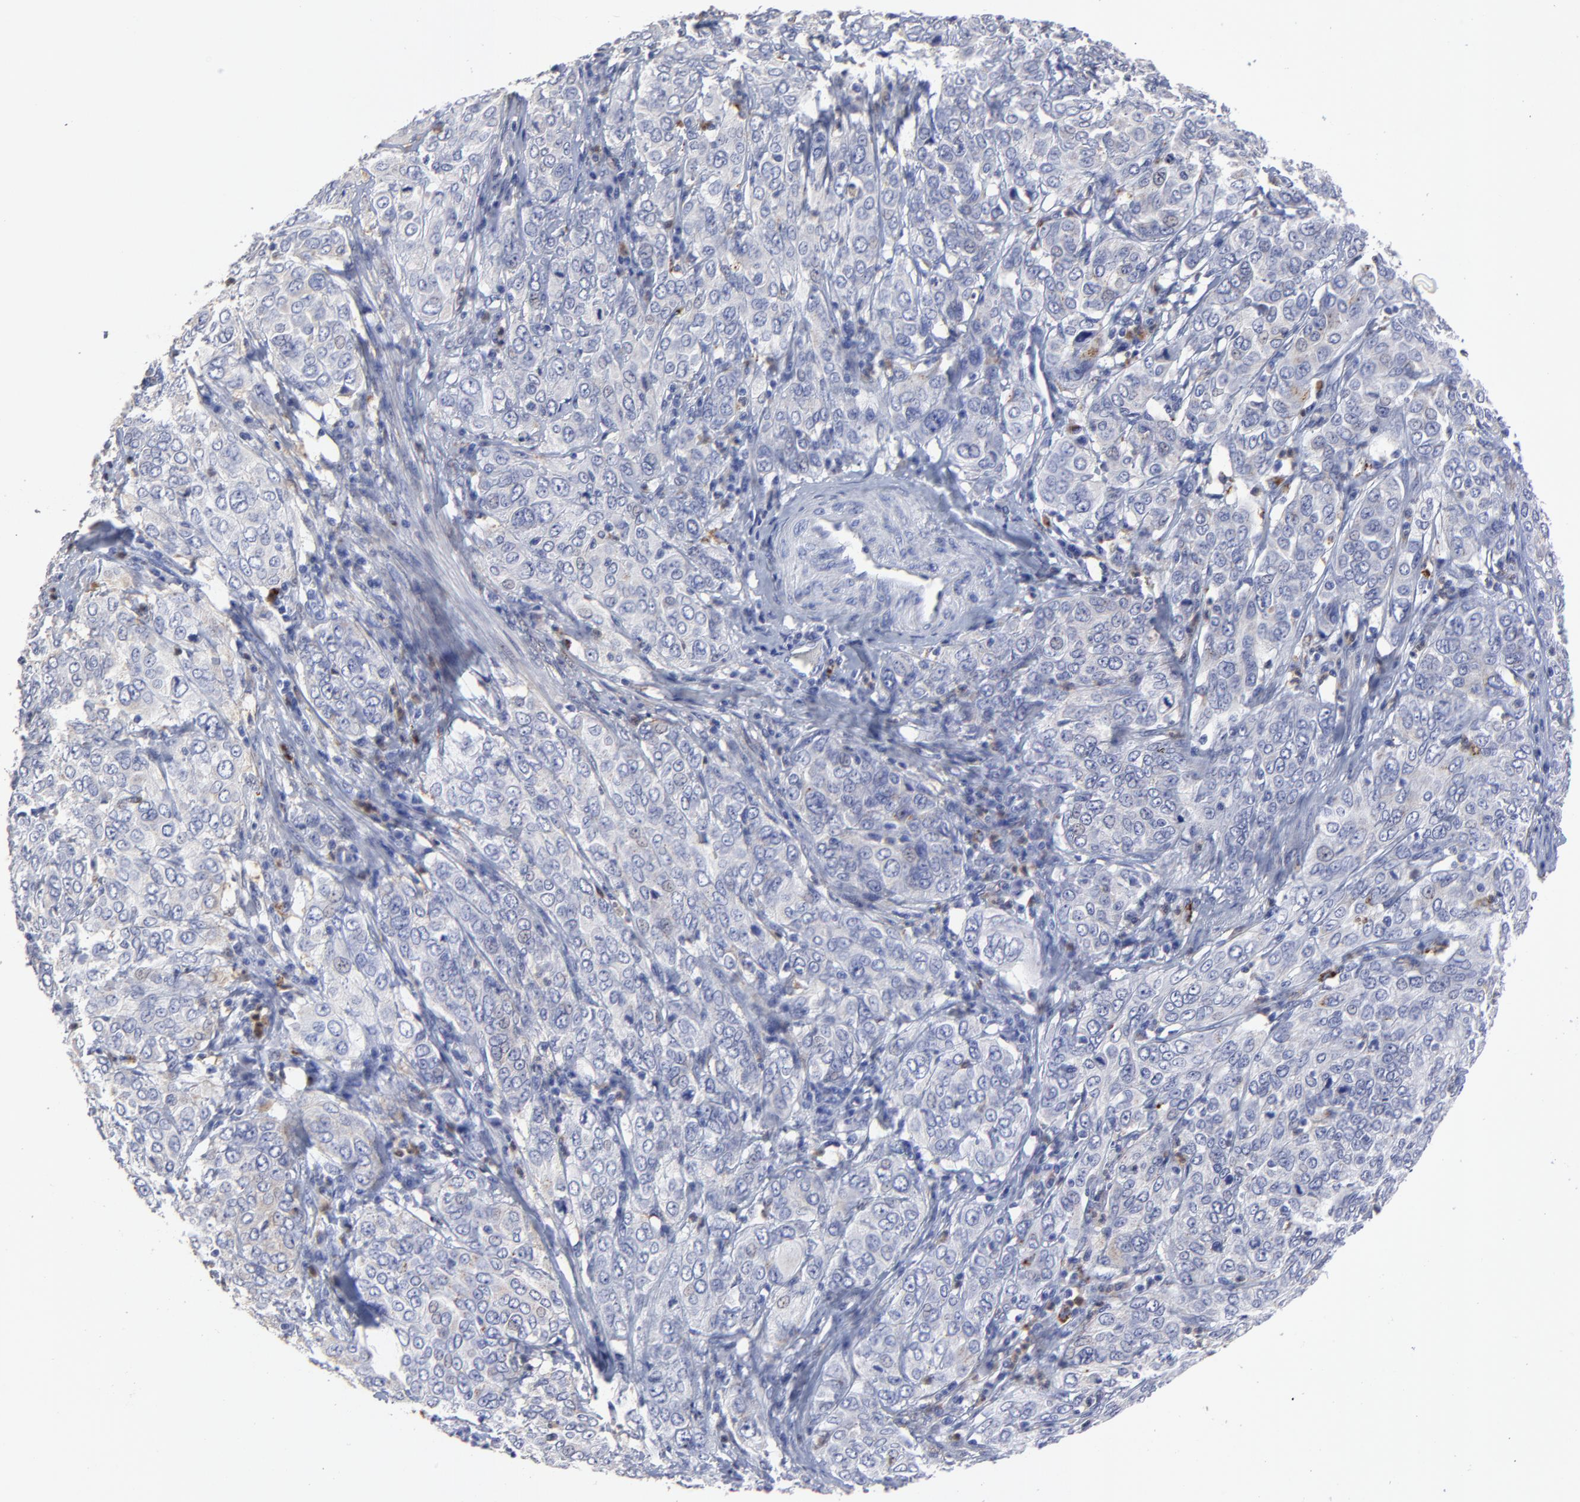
{"staining": {"intensity": "weak", "quantity": "<25%", "location": "cytoplasmic/membranous"}, "tissue": "cervical cancer", "cell_type": "Tumor cells", "image_type": "cancer", "snomed": [{"axis": "morphology", "description": "Squamous cell carcinoma, NOS"}, {"axis": "topography", "description": "Cervix"}], "caption": "A histopathology image of human cervical cancer is negative for staining in tumor cells.", "gene": "SMARCA1", "patient": {"sex": "female", "age": 38}}